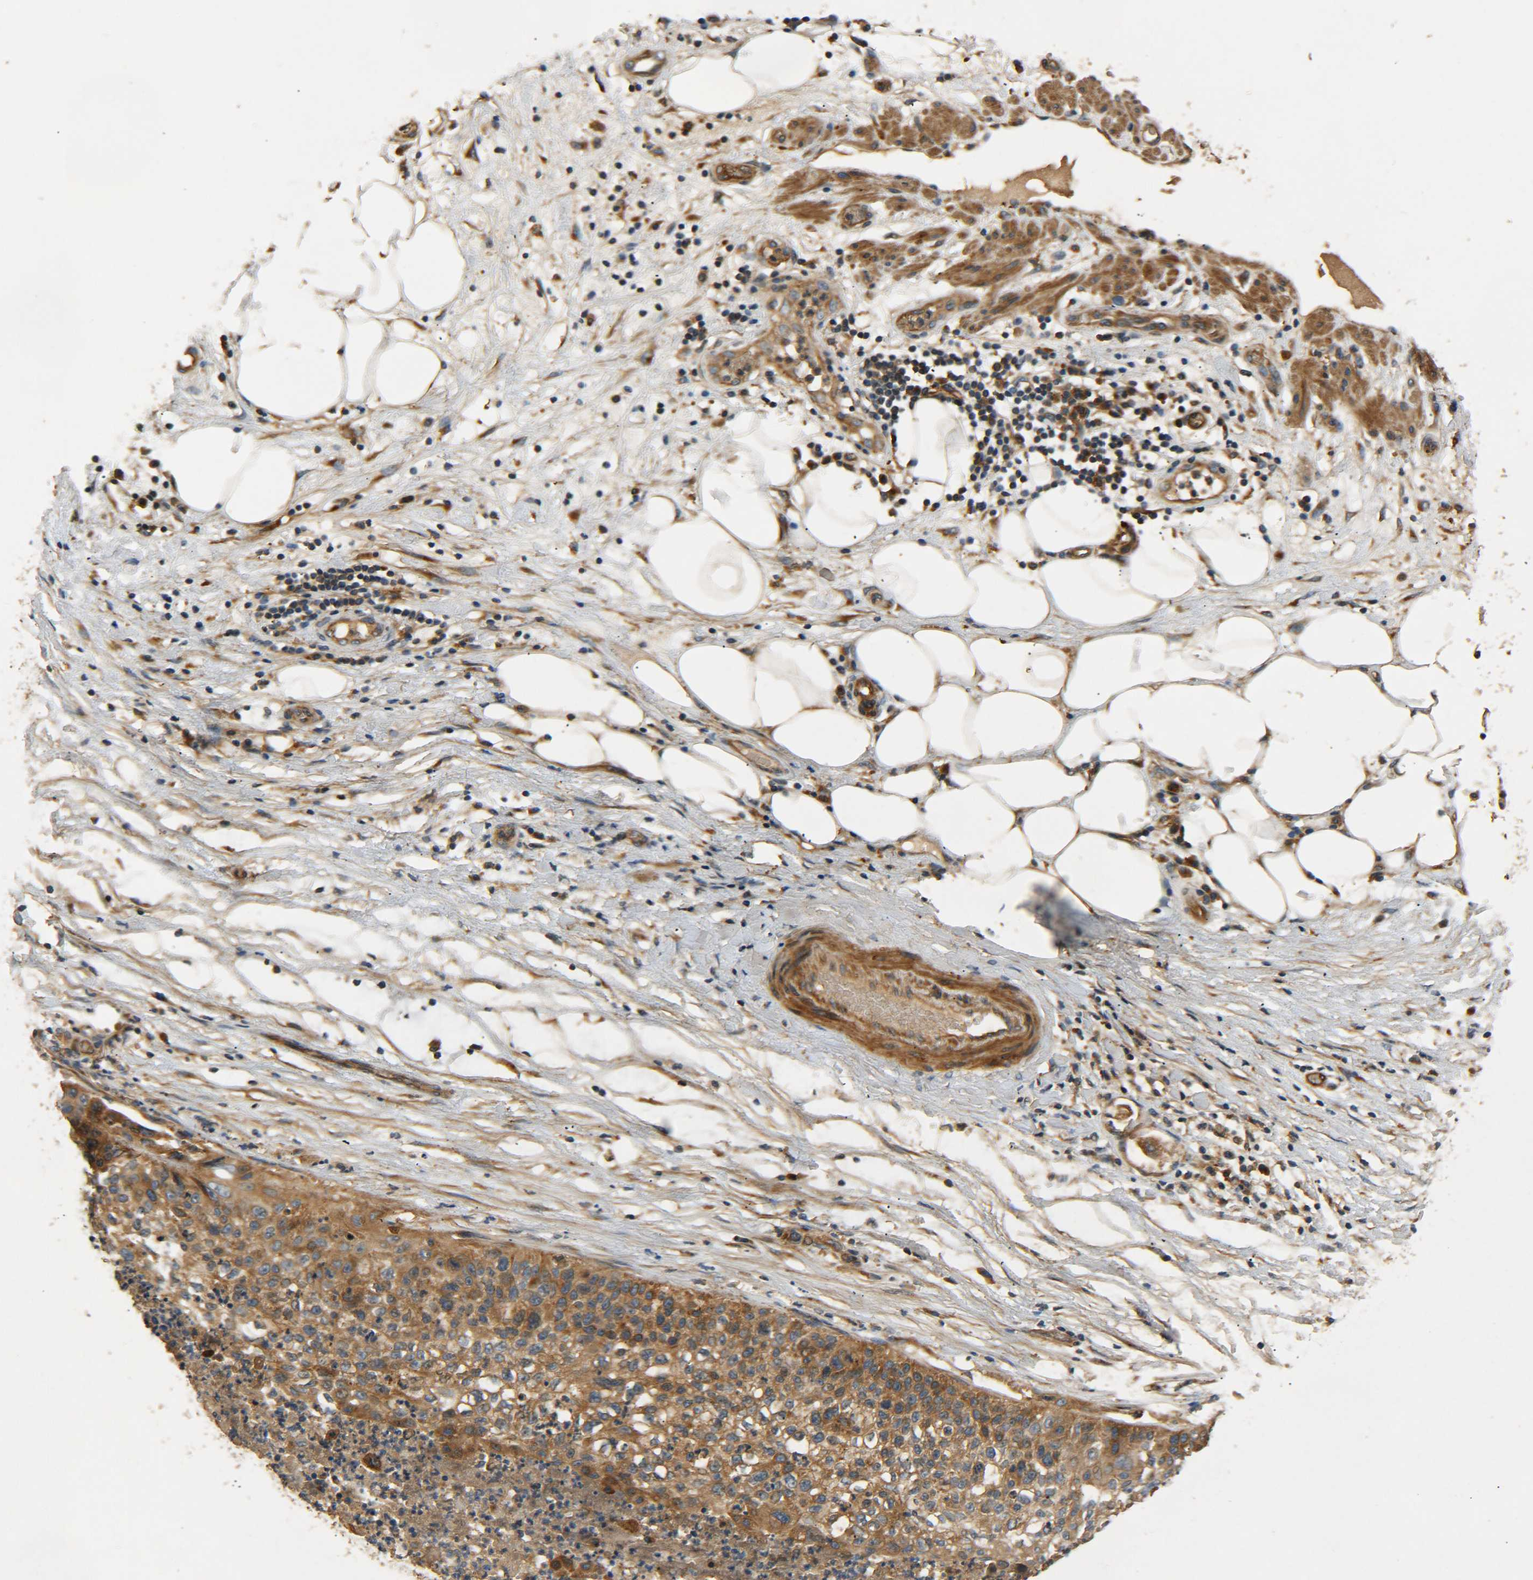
{"staining": {"intensity": "moderate", "quantity": ">75%", "location": "cytoplasmic/membranous"}, "tissue": "lung cancer", "cell_type": "Tumor cells", "image_type": "cancer", "snomed": [{"axis": "morphology", "description": "Inflammation, NOS"}, {"axis": "morphology", "description": "Squamous cell carcinoma, NOS"}, {"axis": "topography", "description": "Lymph node"}, {"axis": "topography", "description": "Soft tissue"}, {"axis": "topography", "description": "Lung"}], "caption": "IHC photomicrograph of squamous cell carcinoma (lung) stained for a protein (brown), which displays medium levels of moderate cytoplasmic/membranous positivity in about >75% of tumor cells.", "gene": "LRCH3", "patient": {"sex": "male", "age": 66}}